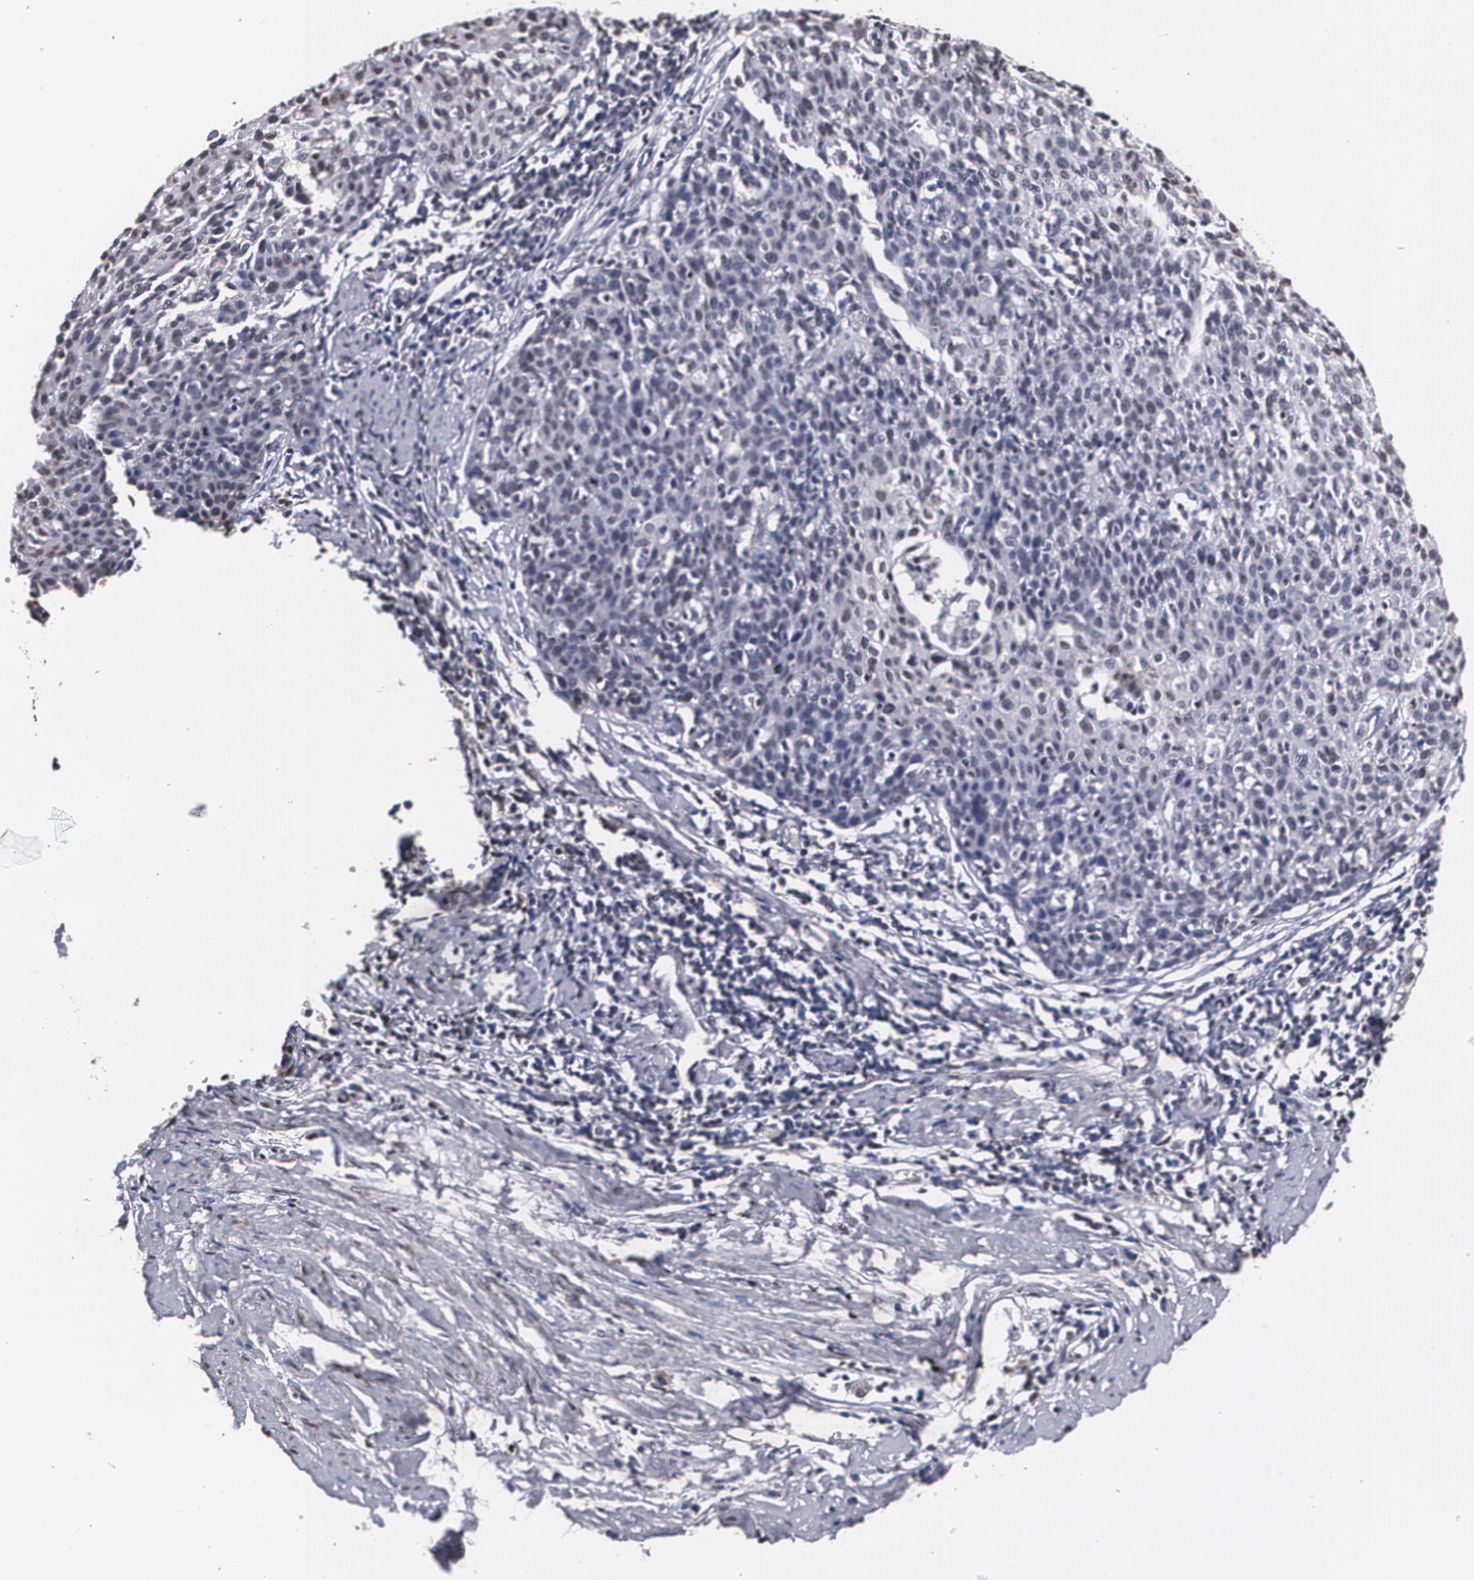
{"staining": {"intensity": "negative", "quantity": "none", "location": "none"}, "tissue": "cervical cancer", "cell_type": "Tumor cells", "image_type": "cancer", "snomed": [{"axis": "morphology", "description": "Squamous cell carcinoma, NOS"}, {"axis": "topography", "description": "Cervix"}], "caption": "Histopathology image shows no protein staining in tumor cells of cervical cancer (squamous cell carcinoma) tissue.", "gene": "MVP", "patient": {"sex": "female", "age": 38}}